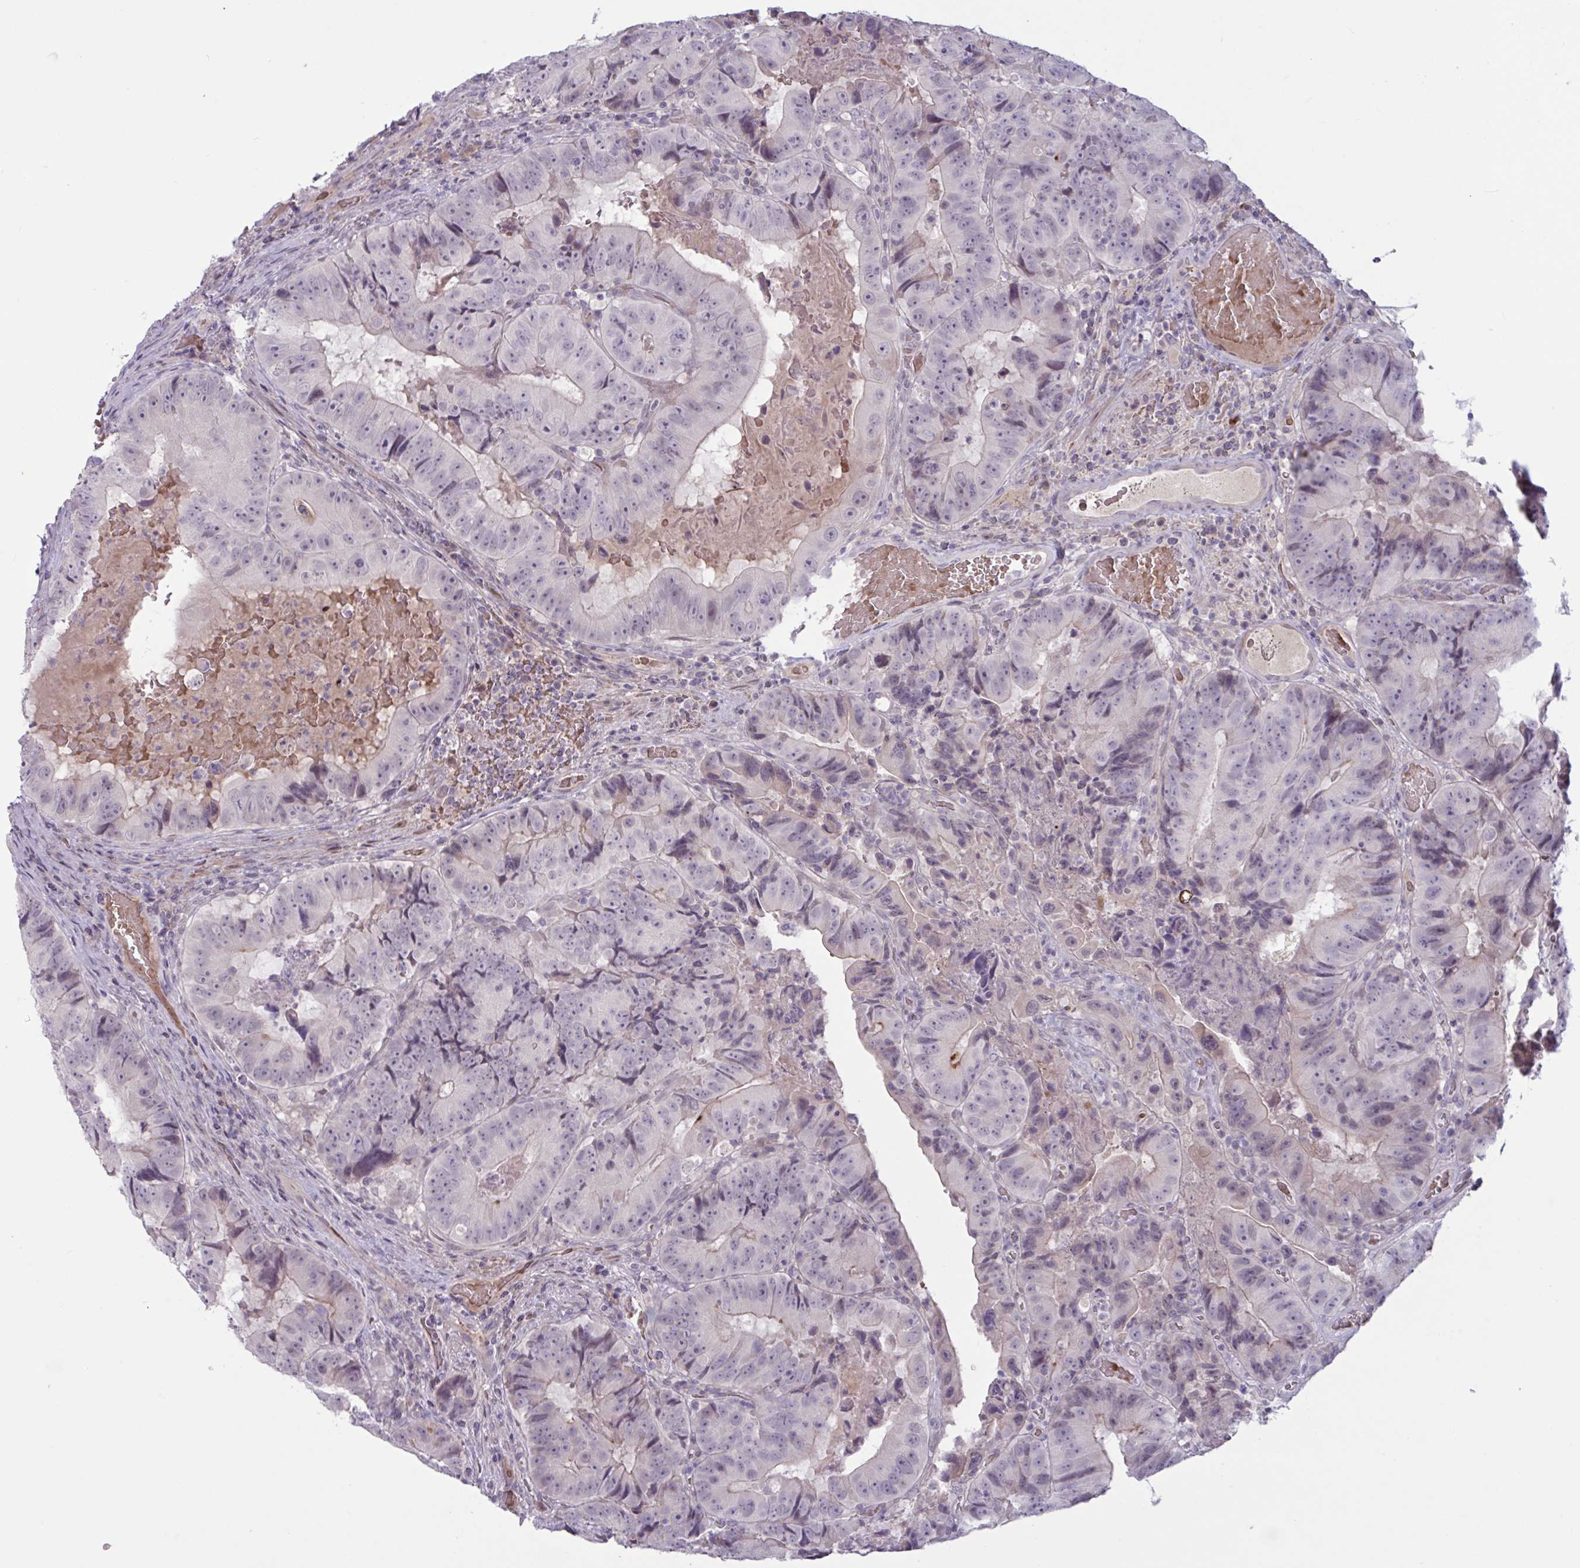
{"staining": {"intensity": "negative", "quantity": "none", "location": "none"}, "tissue": "colorectal cancer", "cell_type": "Tumor cells", "image_type": "cancer", "snomed": [{"axis": "morphology", "description": "Adenocarcinoma, NOS"}, {"axis": "topography", "description": "Colon"}], "caption": "Immunohistochemical staining of adenocarcinoma (colorectal) shows no significant expression in tumor cells. (Stains: DAB IHC with hematoxylin counter stain, Microscopy: brightfield microscopy at high magnification).", "gene": "RFPL4B", "patient": {"sex": "female", "age": 86}}